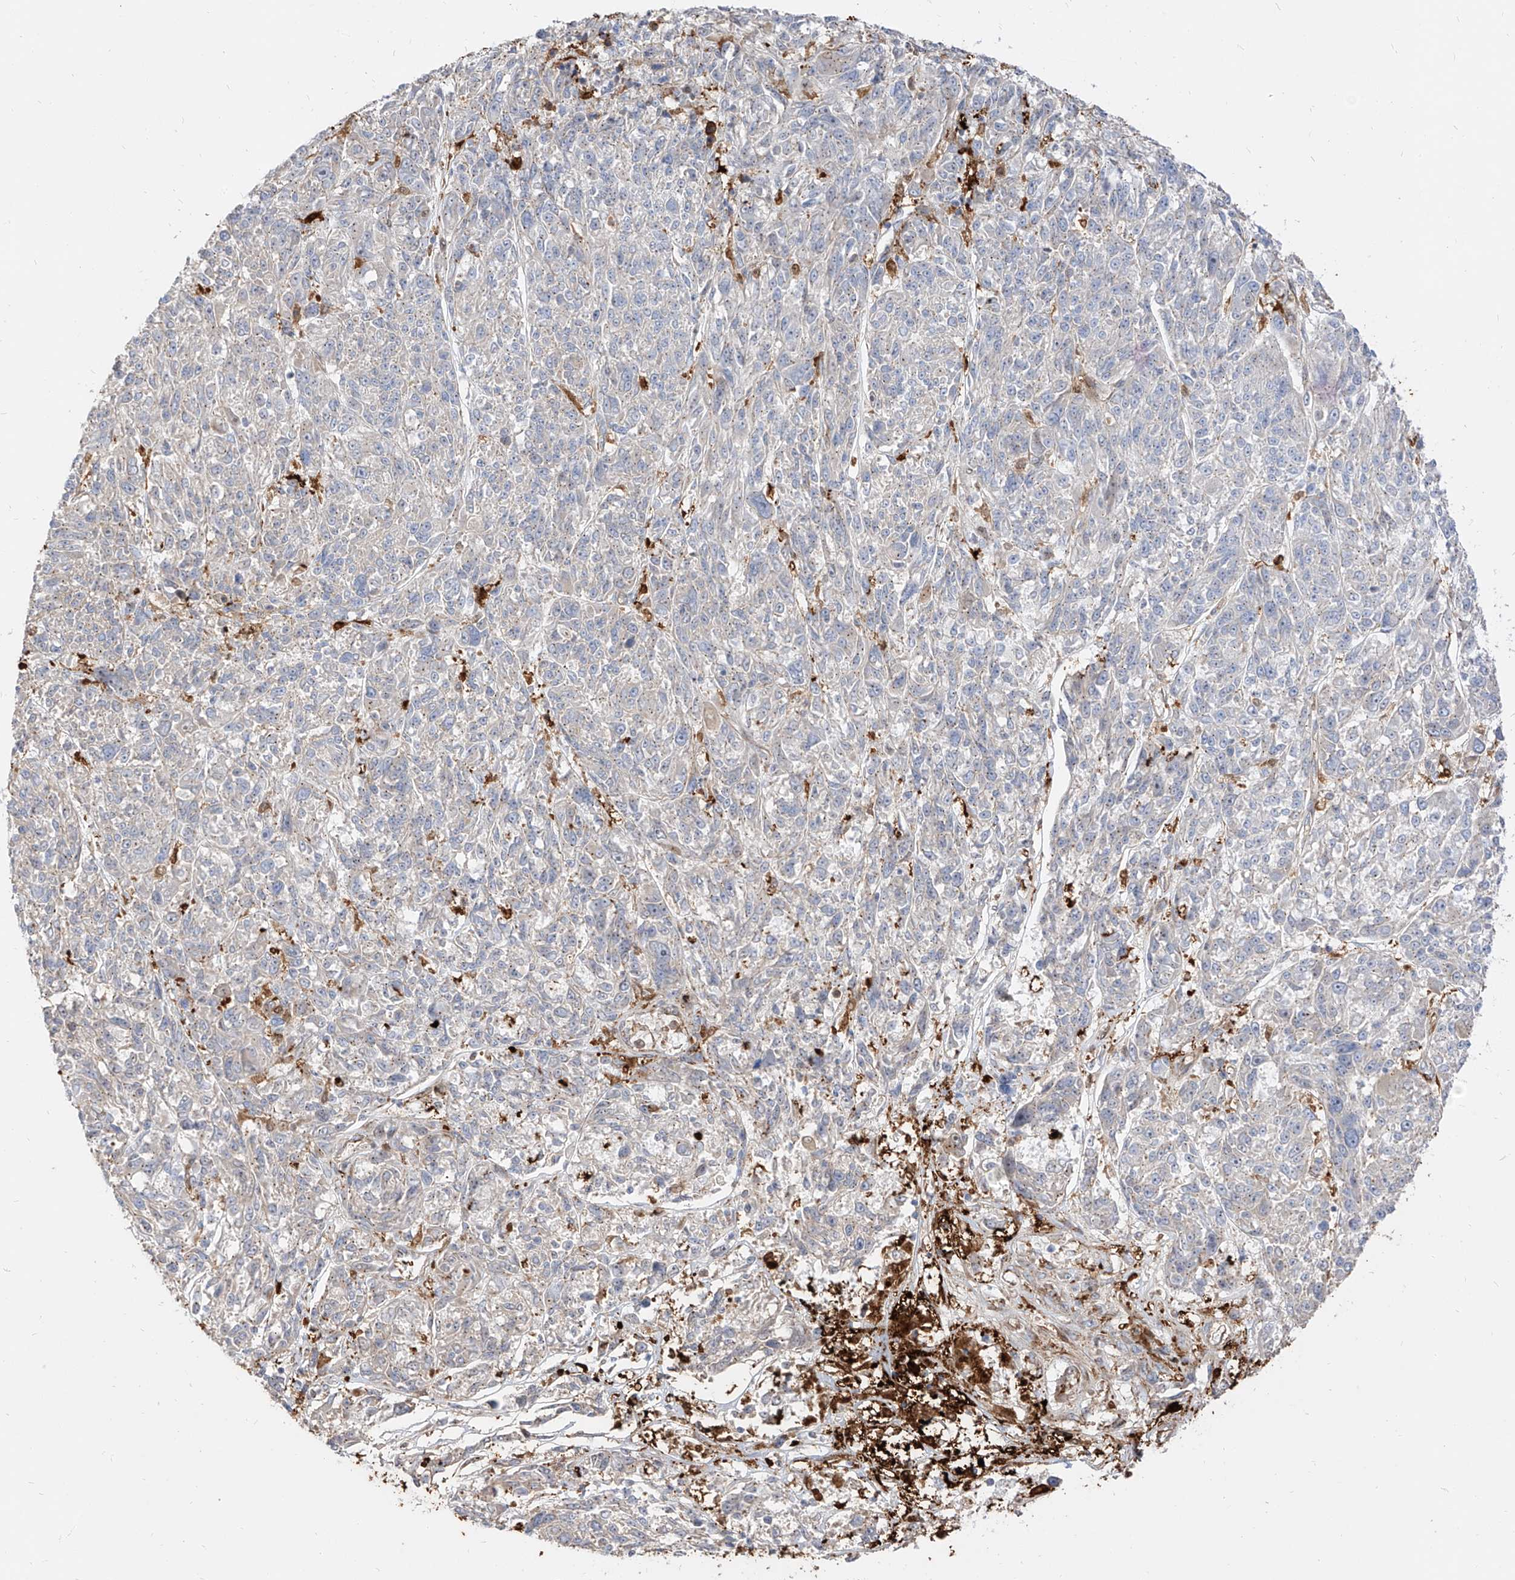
{"staining": {"intensity": "negative", "quantity": "none", "location": "none"}, "tissue": "melanoma", "cell_type": "Tumor cells", "image_type": "cancer", "snomed": [{"axis": "morphology", "description": "Malignant melanoma, NOS"}, {"axis": "topography", "description": "Skin"}], "caption": "Malignant melanoma was stained to show a protein in brown. There is no significant staining in tumor cells.", "gene": "KYNU", "patient": {"sex": "male", "age": 53}}